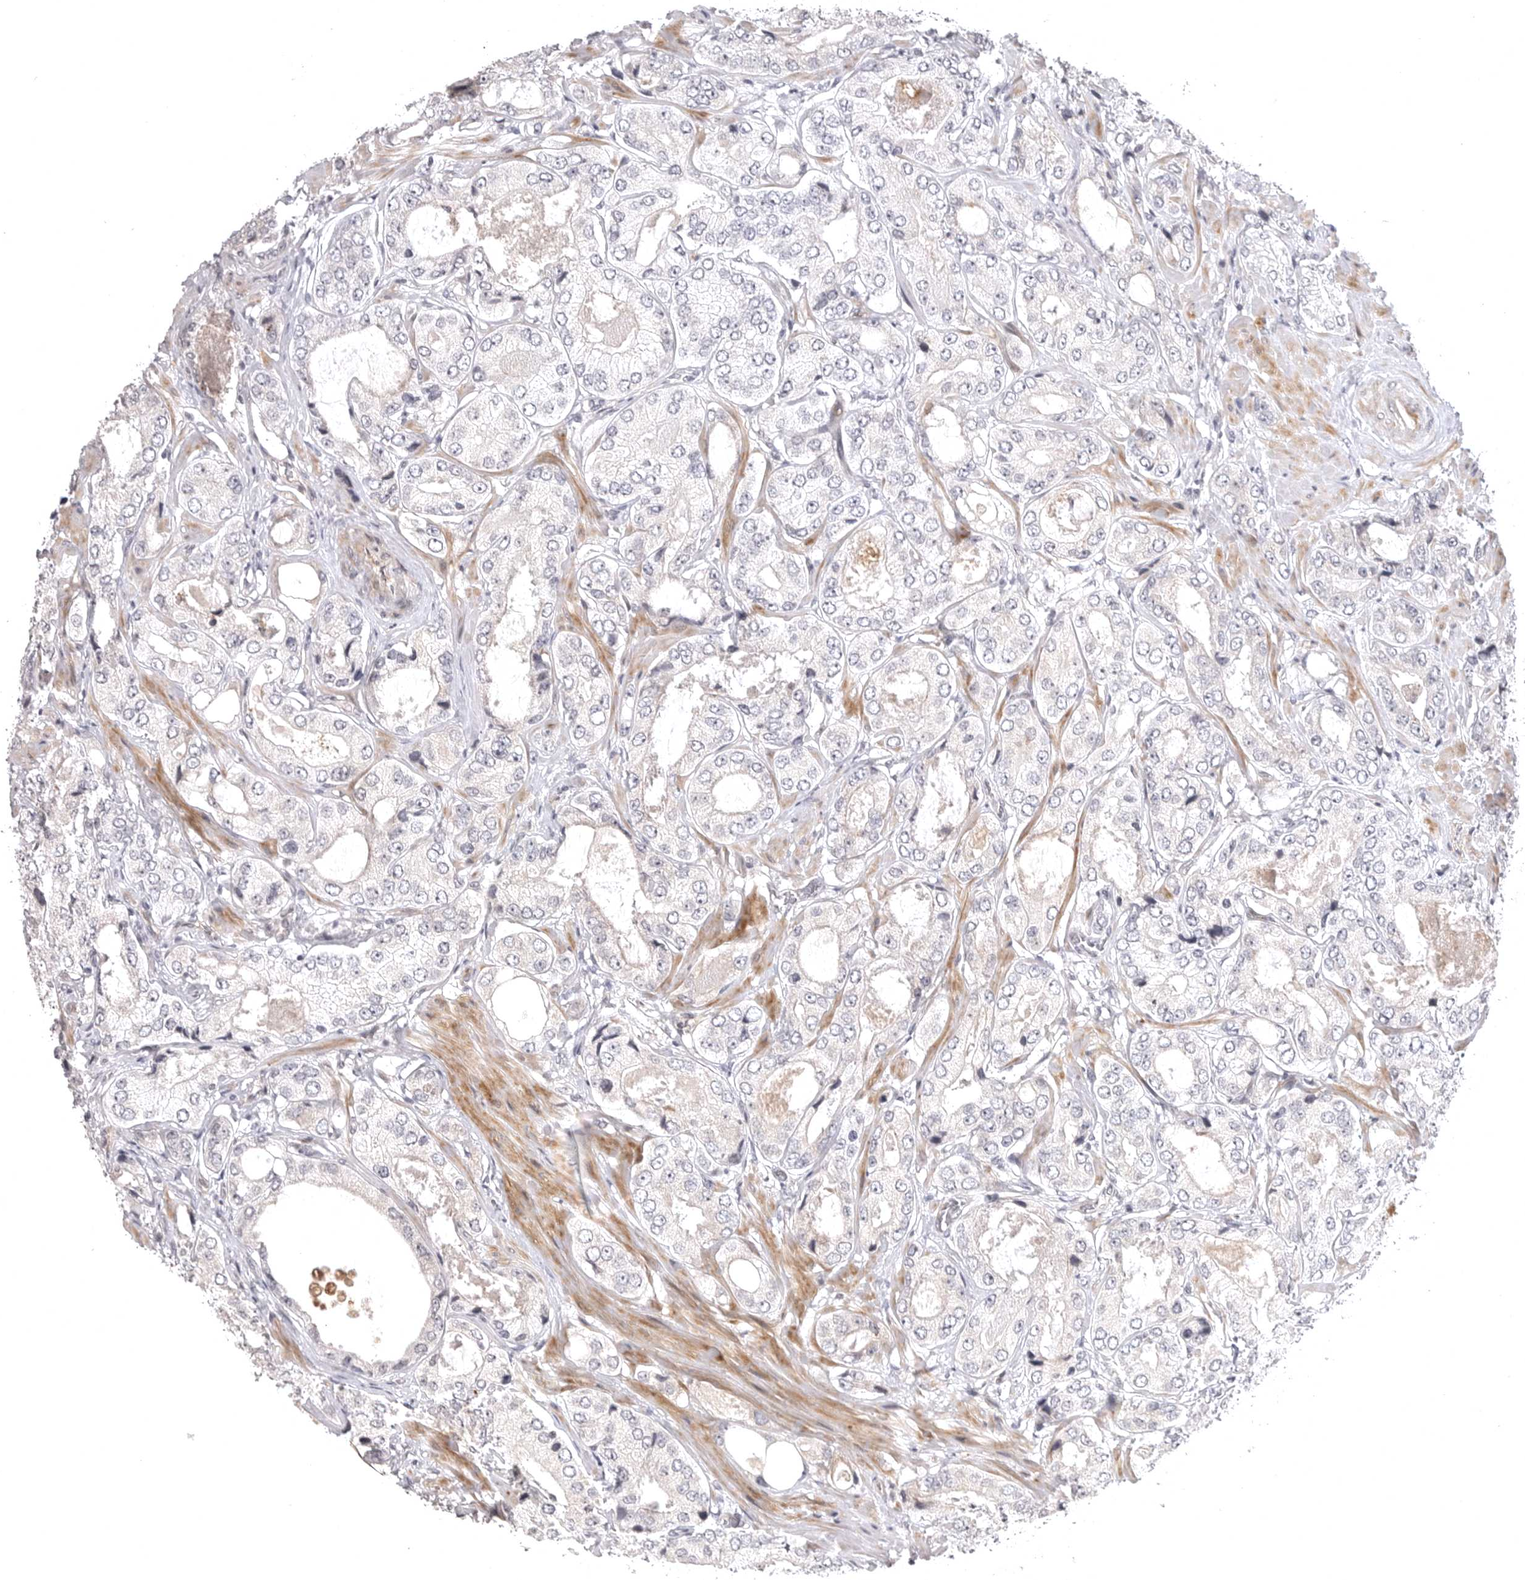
{"staining": {"intensity": "negative", "quantity": "none", "location": "none"}, "tissue": "prostate cancer", "cell_type": "Tumor cells", "image_type": "cancer", "snomed": [{"axis": "morphology", "description": "Adenocarcinoma, High grade"}, {"axis": "topography", "description": "Prostate"}], "caption": "Immunohistochemistry histopathology image of neoplastic tissue: prostate cancer stained with DAB displays no significant protein staining in tumor cells.", "gene": "CD300LD", "patient": {"sex": "male", "age": 59}}